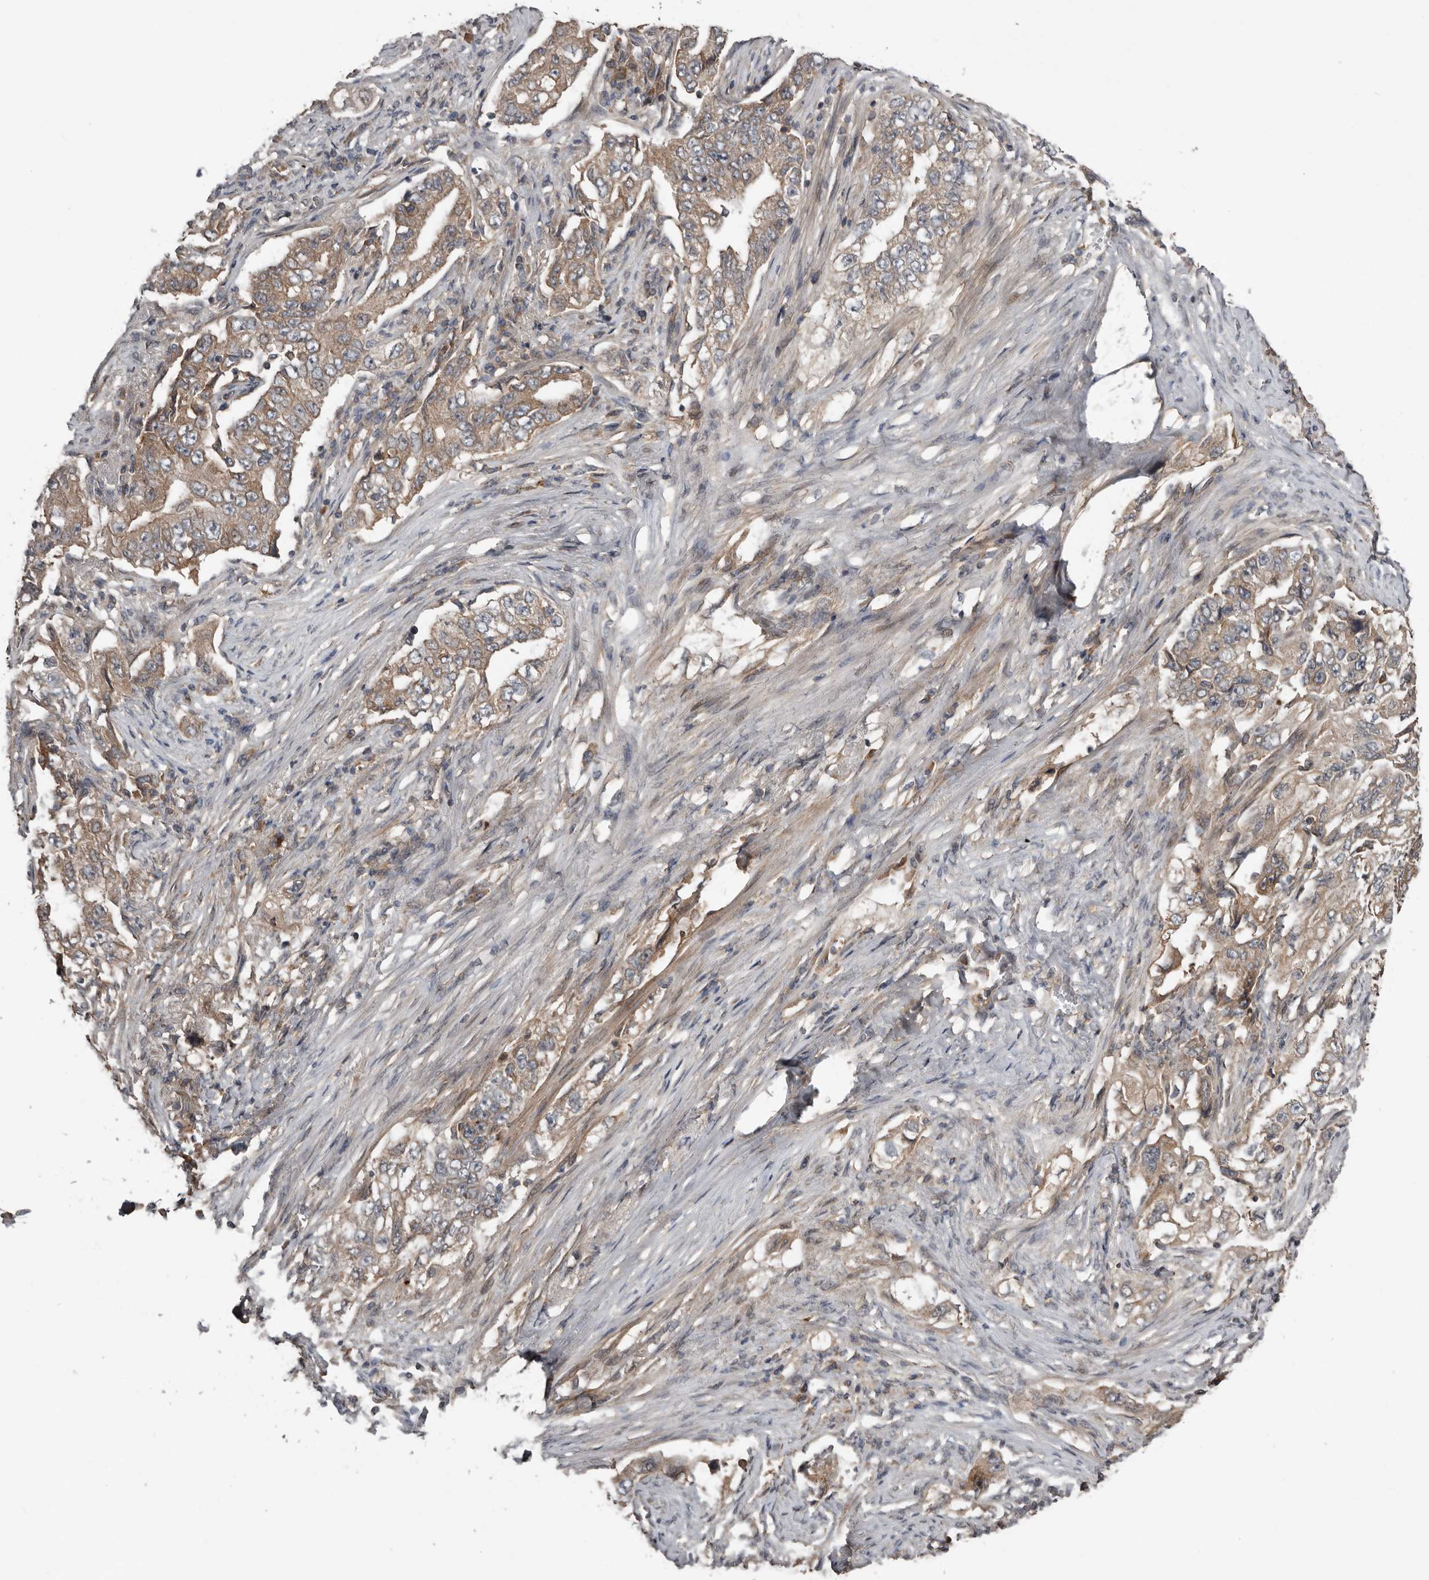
{"staining": {"intensity": "moderate", "quantity": ">75%", "location": "cytoplasmic/membranous"}, "tissue": "lung cancer", "cell_type": "Tumor cells", "image_type": "cancer", "snomed": [{"axis": "morphology", "description": "Adenocarcinoma, NOS"}, {"axis": "topography", "description": "Lung"}], "caption": "A brown stain labels moderate cytoplasmic/membranous positivity of a protein in lung cancer (adenocarcinoma) tumor cells. (brown staining indicates protein expression, while blue staining denotes nuclei).", "gene": "NMUR1", "patient": {"sex": "female", "age": 51}}